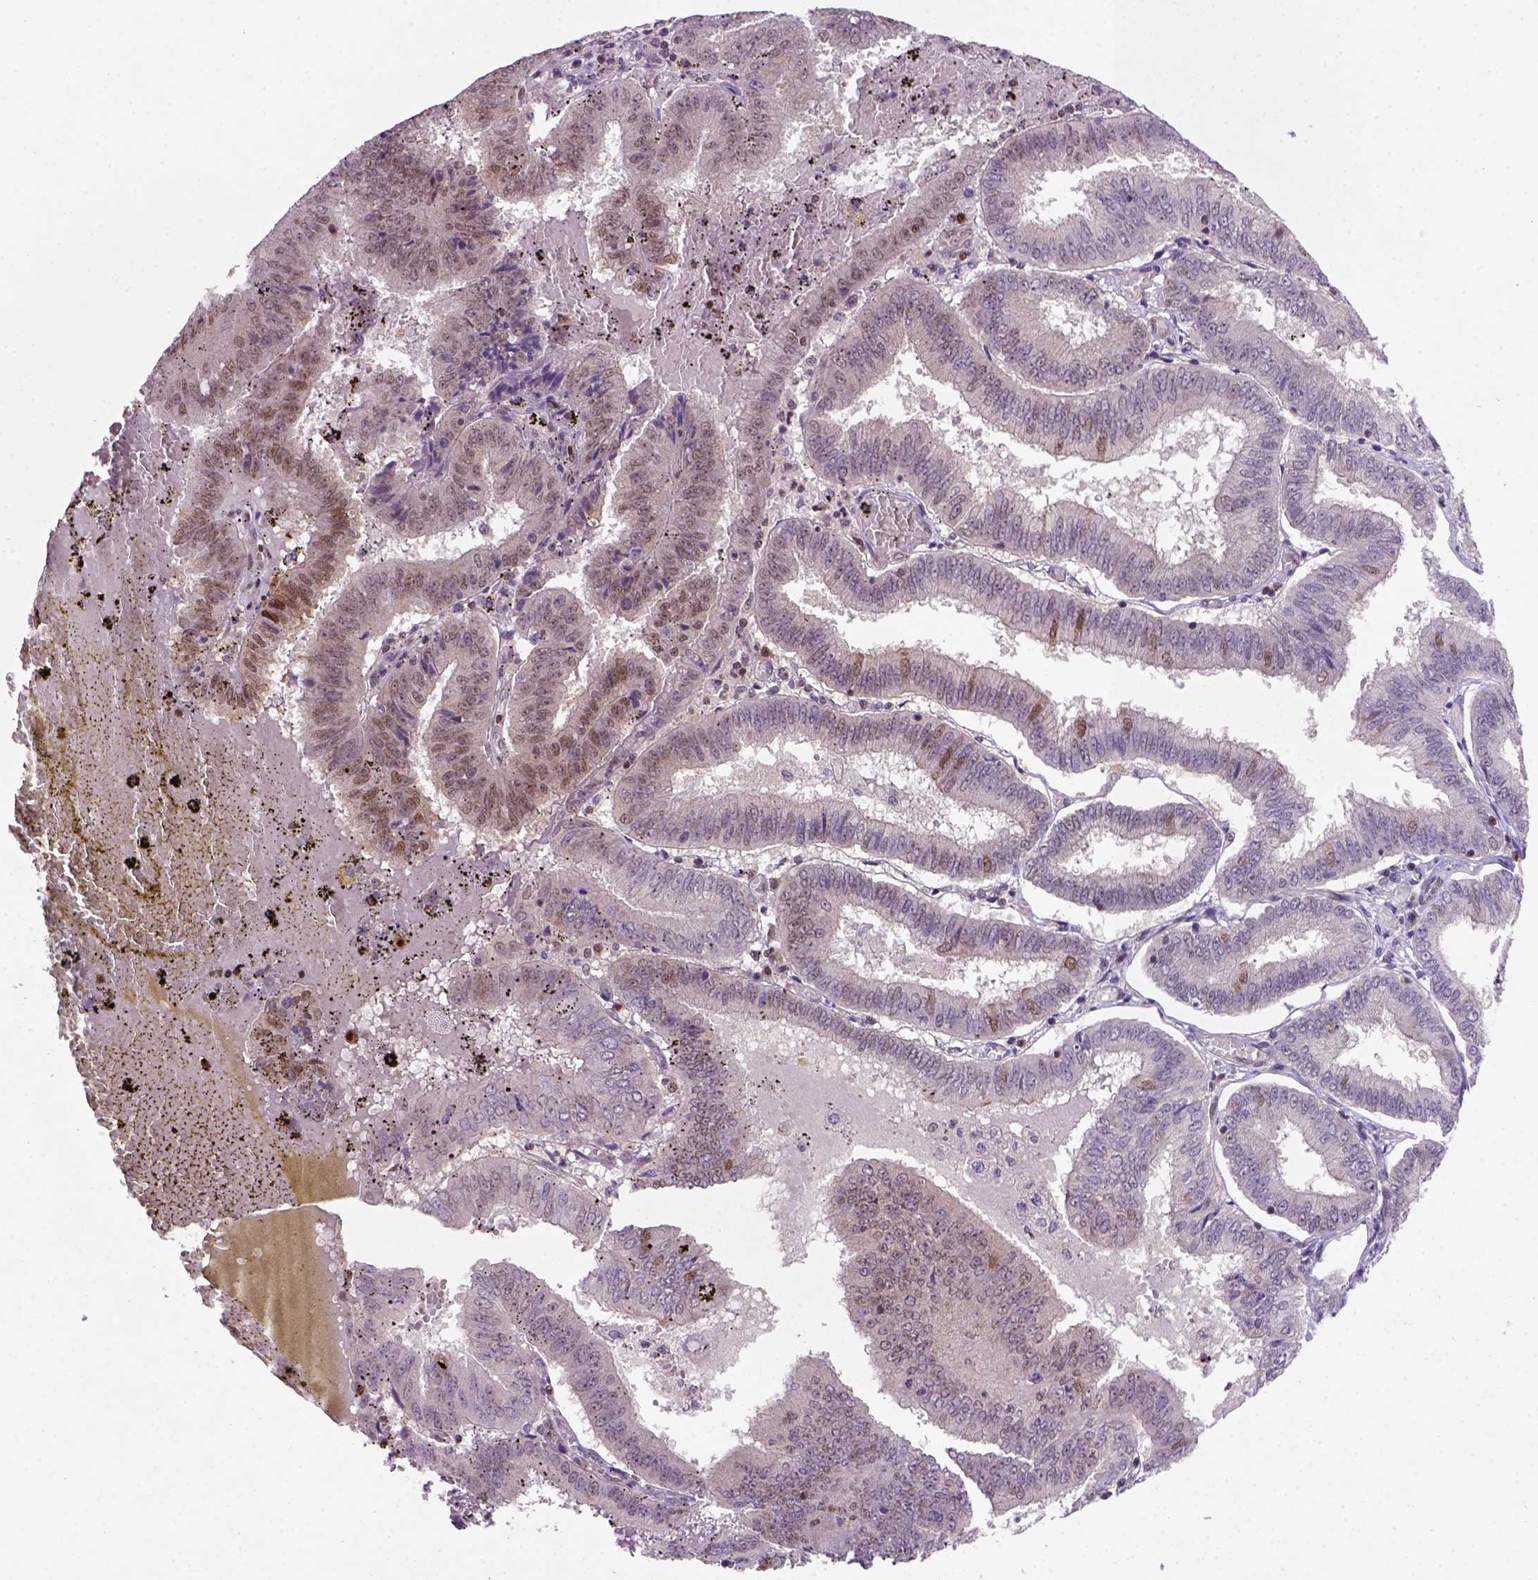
{"staining": {"intensity": "moderate", "quantity": "<25%", "location": "nuclear"}, "tissue": "endometrial cancer", "cell_type": "Tumor cells", "image_type": "cancer", "snomed": [{"axis": "morphology", "description": "Adenocarcinoma, NOS"}, {"axis": "topography", "description": "Endometrium"}], "caption": "Moderate nuclear positivity for a protein is identified in approximately <25% of tumor cells of adenocarcinoma (endometrial) using IHC.", "gene": "MGMT", "patient": {"sex": "female", "age": 66}}